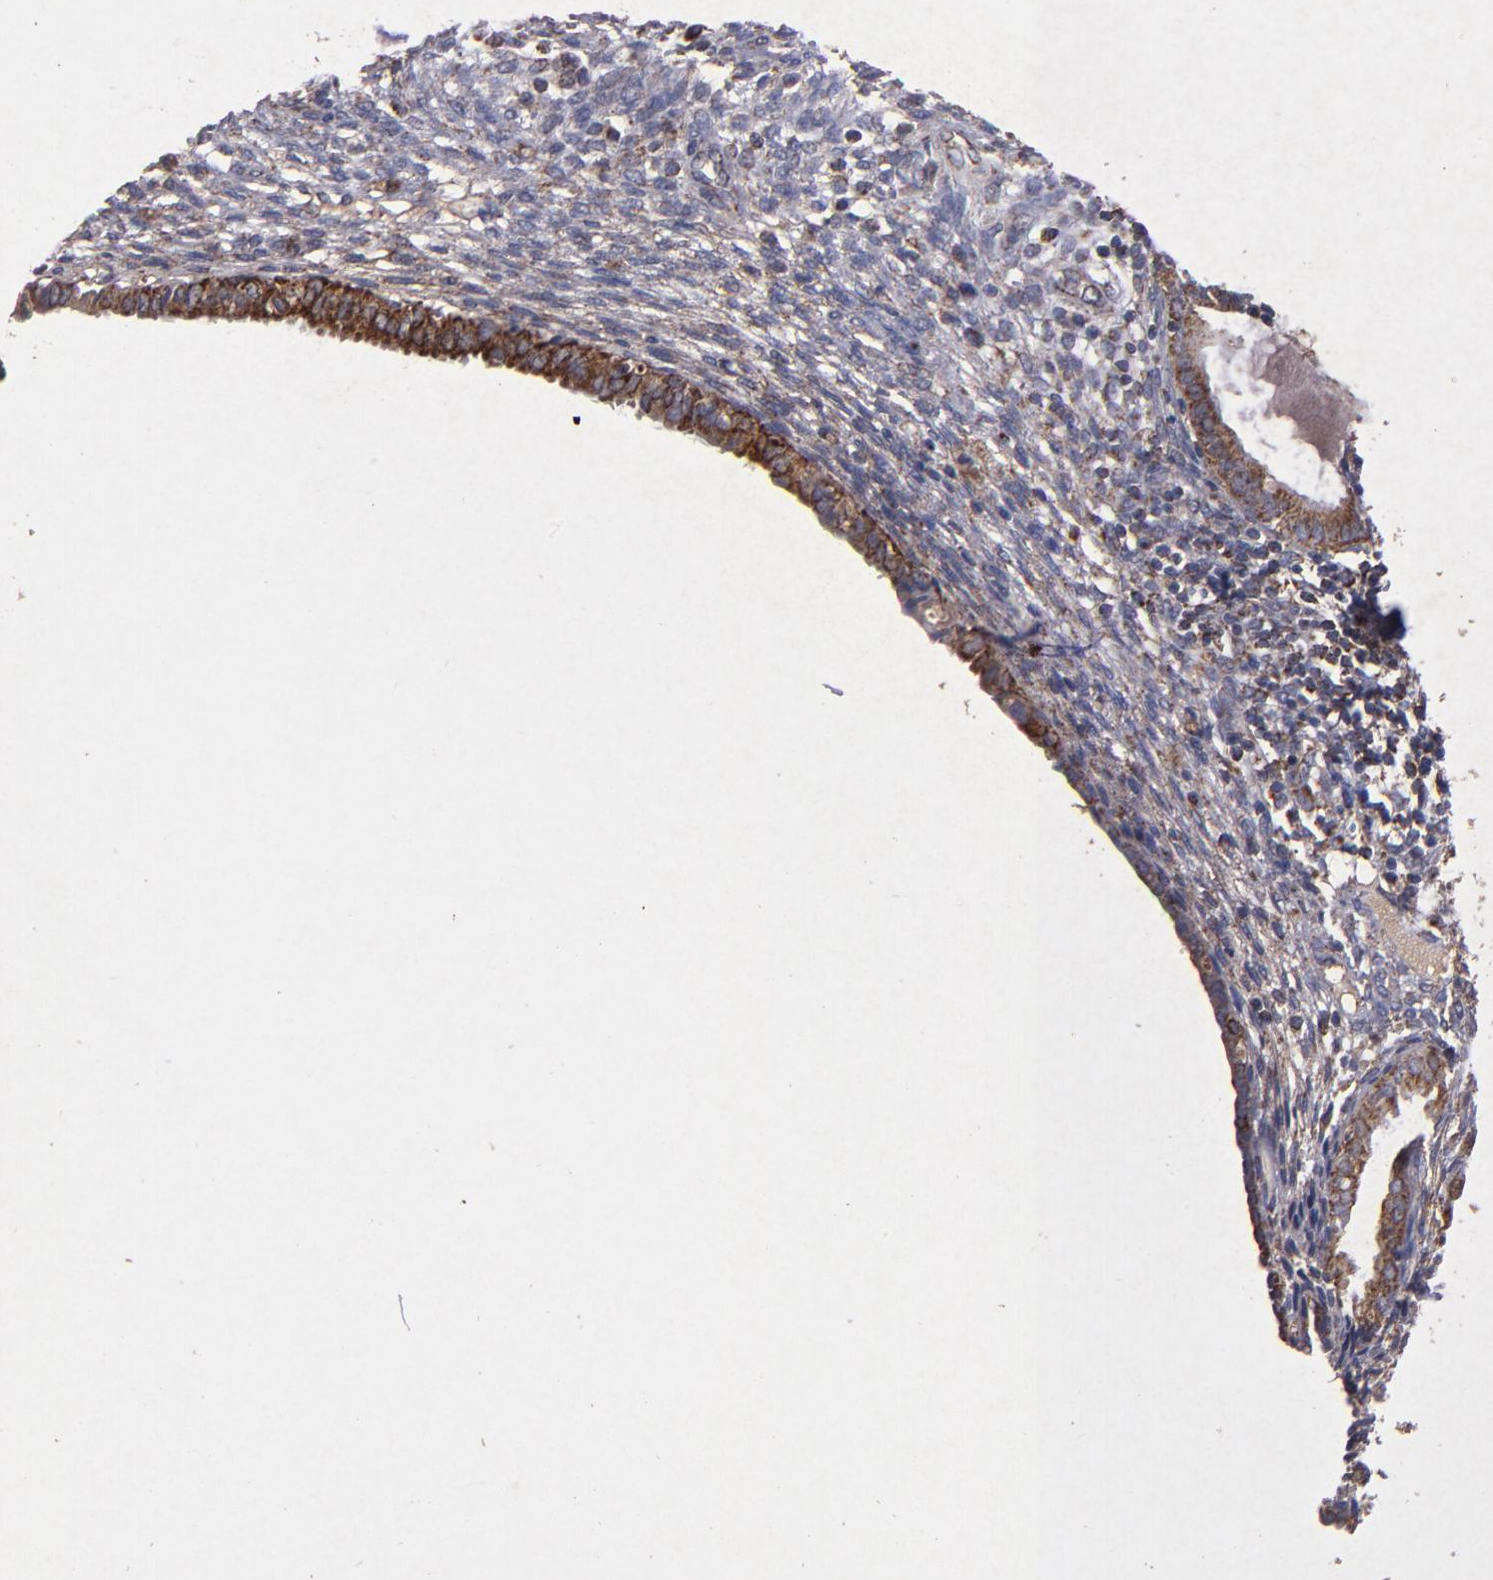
{"staining": {"intensity": "weak", "quantity": "25%-75%", "location": "cytoplasmic/membranous"}, "tissue": "endometrium", "cell_type": "Cells in endometrial stroma", "image_type": "normal", "snomed": [{"axis": "morphology", "description": "Normal tissue, NOS"}, {"axis": "topography", "description": "Endometrium"}], "caption": "Protein staining by IHC reveals weak cytoplasmic/membranous positivity in approximately 25%-75% of cells in endometrial stroma in normal endometrium.", "gene": "TIMM9", "patient": {"sex": "female", "age": 72}}